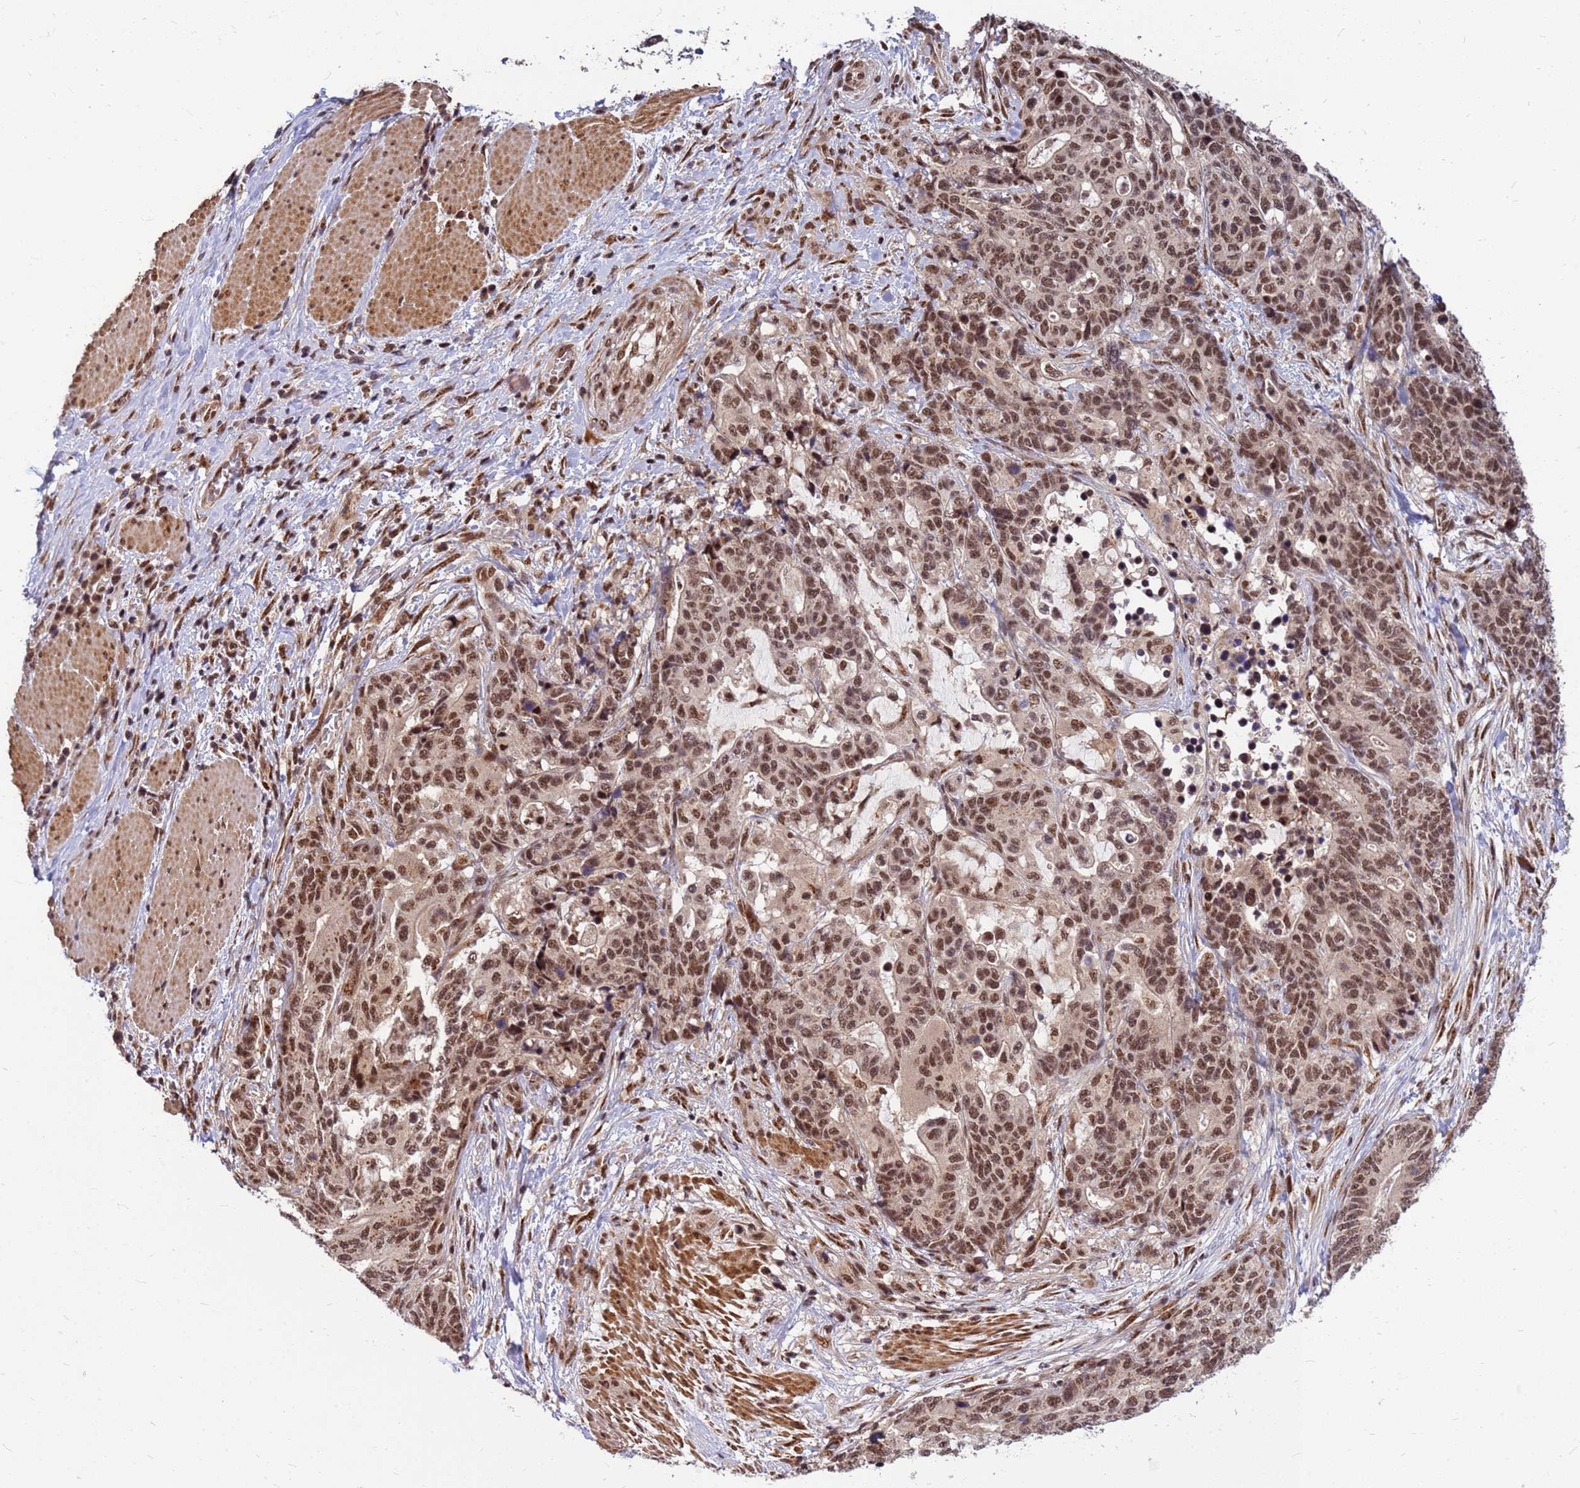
{"staining": {"intensity": "moderate", "quantity": ">75%", "location": "cytoplasmic/membranous,nuclear"}, "tissue": "stomach cancer", "cell_type": "Tumor cells", "image_type": "cancer", "snomed": [{"axis": "morphology", "description": "Normal tissue, NOS"}, {"axis": "morphology", "description": "Adenocarcinoma, NOS"}, {"axis": "topography", "description": "Stomach"}], "caption": "Moderate cytoplasmic/membranous and nuclear staining is seen in approximately >75% of tumor cells in adenocarcinoma (stomach).", "gene": "NCBP2", "patient": {"sex": "female", "age": 64}}